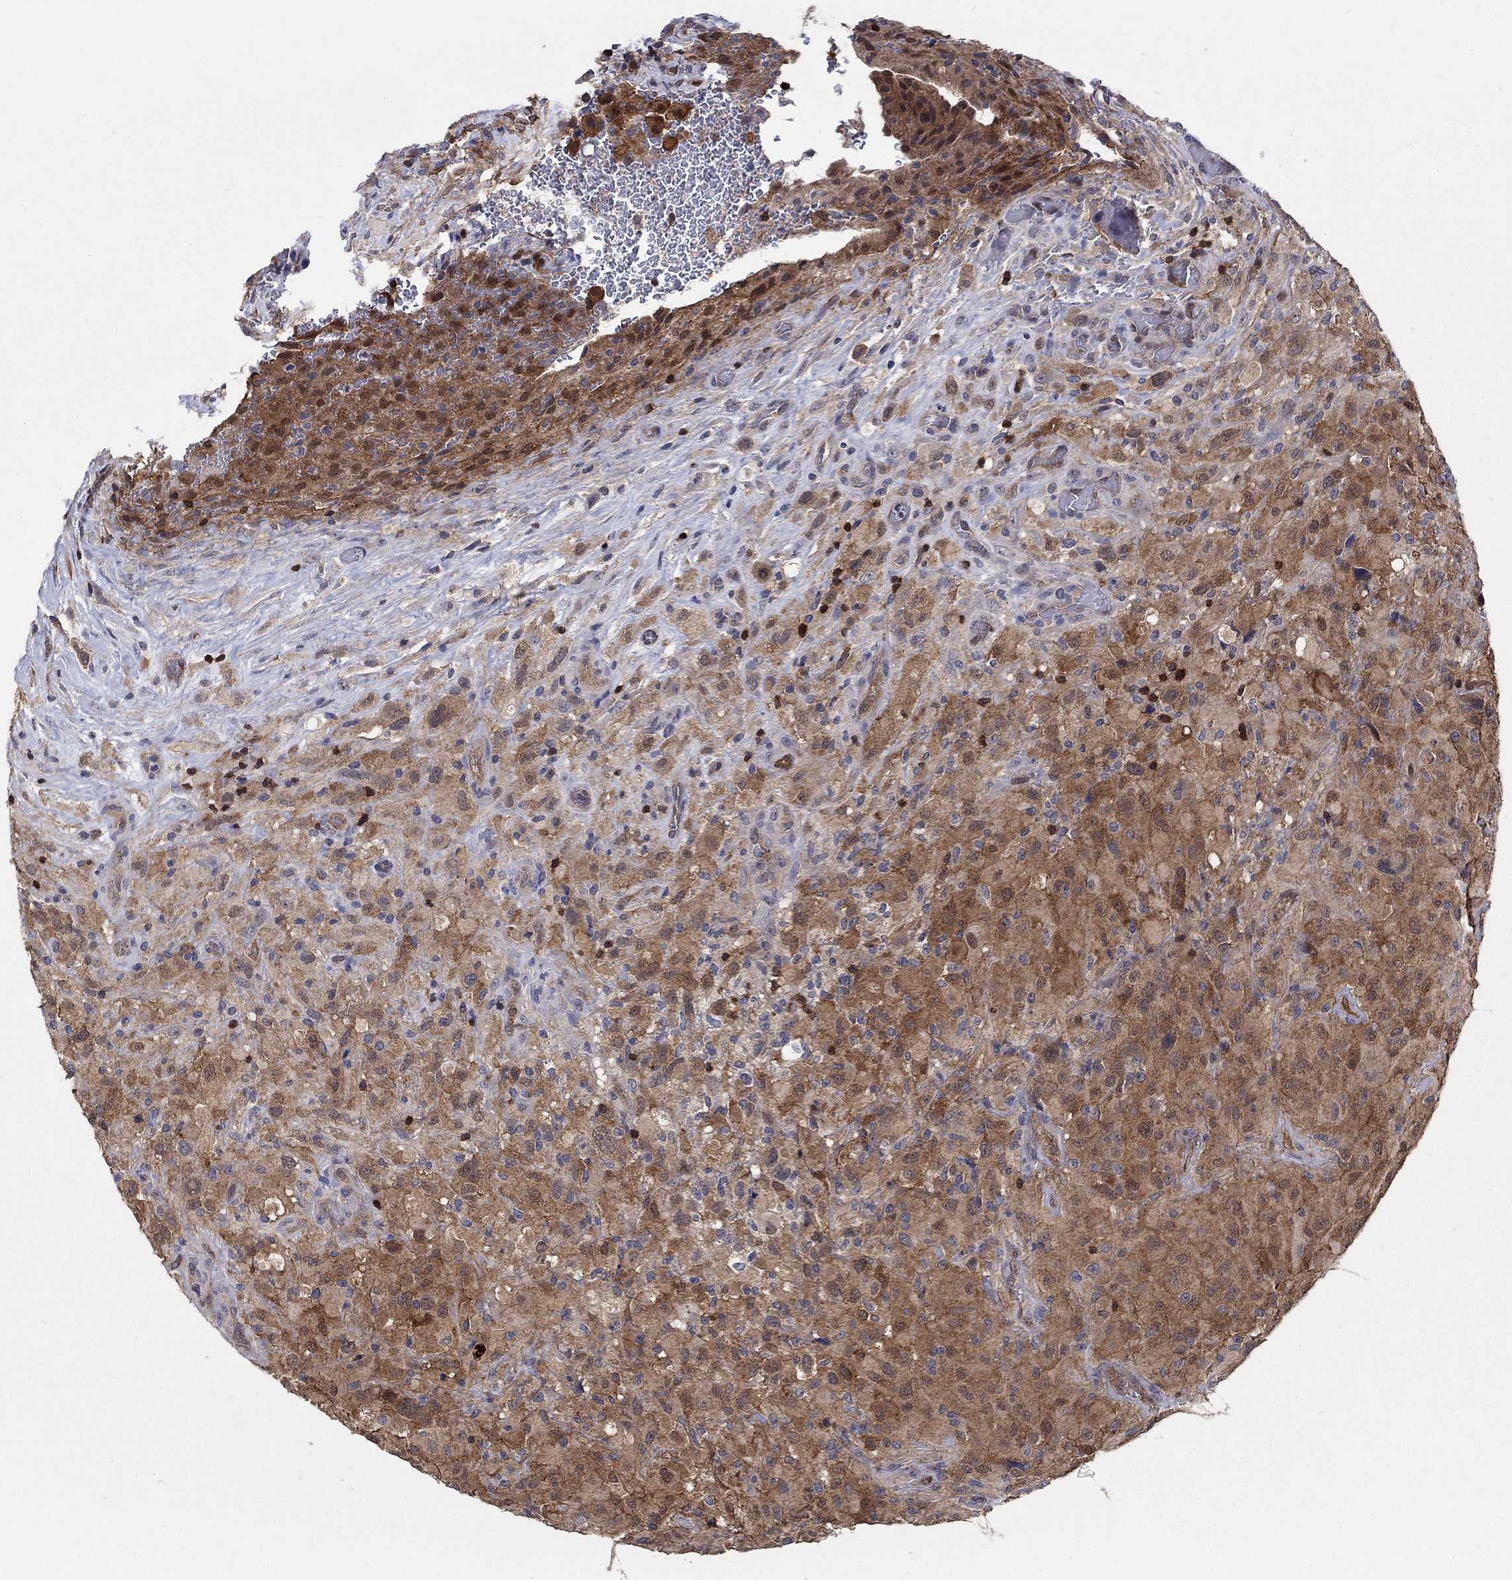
{"staining": {"intensity": "moderate", "quantity": "25%-75%", "location": "cytoplasmic/membranous"}, "tissue": "glioma", "cell_type": "Tumor cells", "image_type": "cancer", "snomed": [{"axis": "morphology", "description": "Glioma, malignant, High grade"}, {"axis": "topography", "description": "Cerebral cortex"}], "caption": "Immunohistochemistry (IHC) of glioma displays medium levels of moderate cytoplasmic/membranous expression in approximately 25%-75% of tumor cells.", "gene": "AGFG2", "patient": {"sex": "male", "age": 35}}